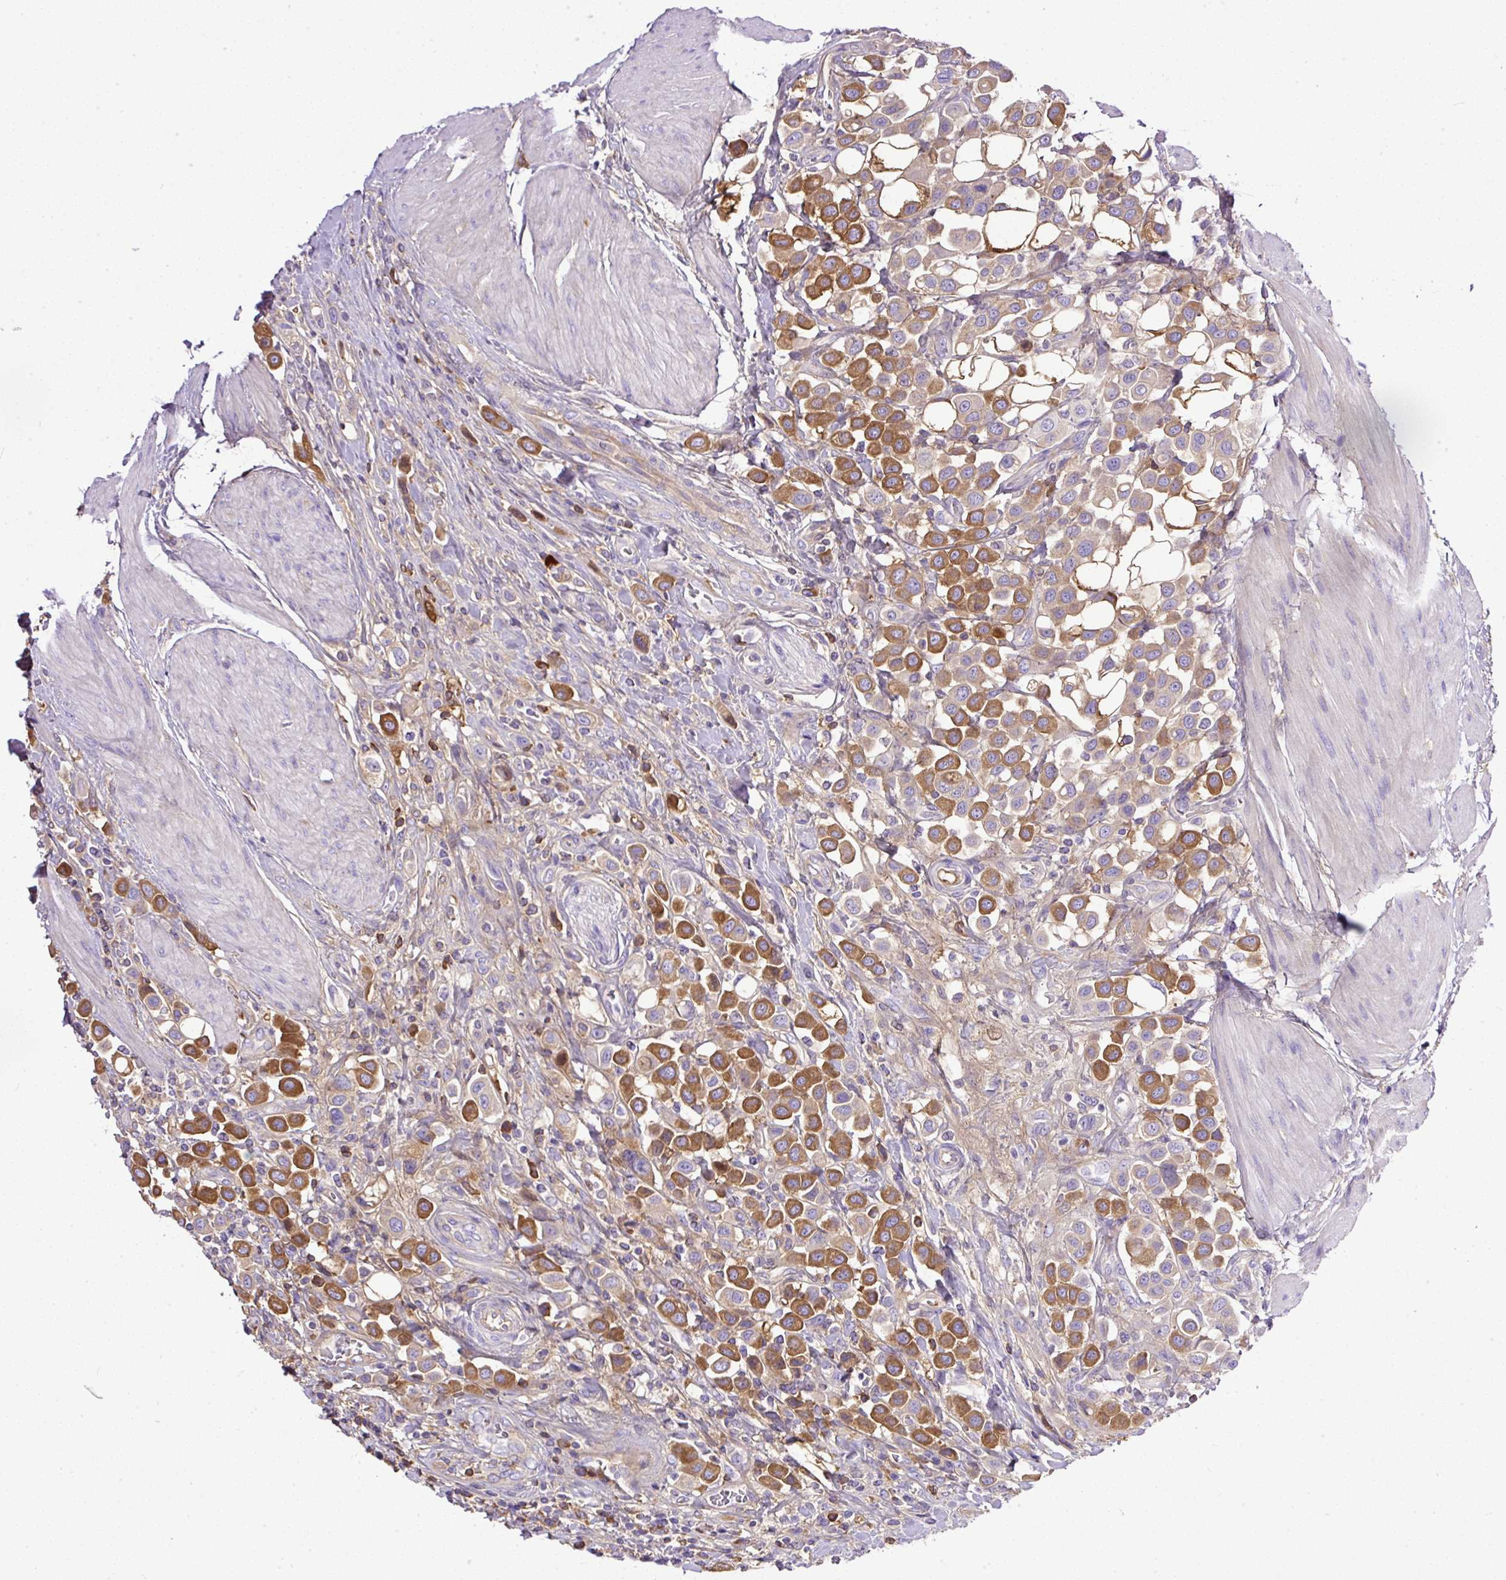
{"staining": {"intensity": "moderate", "quantity": ">75%", "location": "cytoplasmic/membranous"}, "tissue": "urothelial cancer", "cell_type": "Tumor cells", "image_type": "cancer", "snomed": [{"axis": "morphology", "description": "Urothelial carcinoma, High grade"}, {"axis": "topography", "description": "Urinary bladder"}], "caption": "Immunohistochemical staining of high-grade urothelial carcinoma demonstrates medium levels of moderate cytoplasmic/membranous protein positivity in approximately >75% of tumor cells.", "gene": "CLEC3B", "patient": {"sex": "male", "age": 50}}